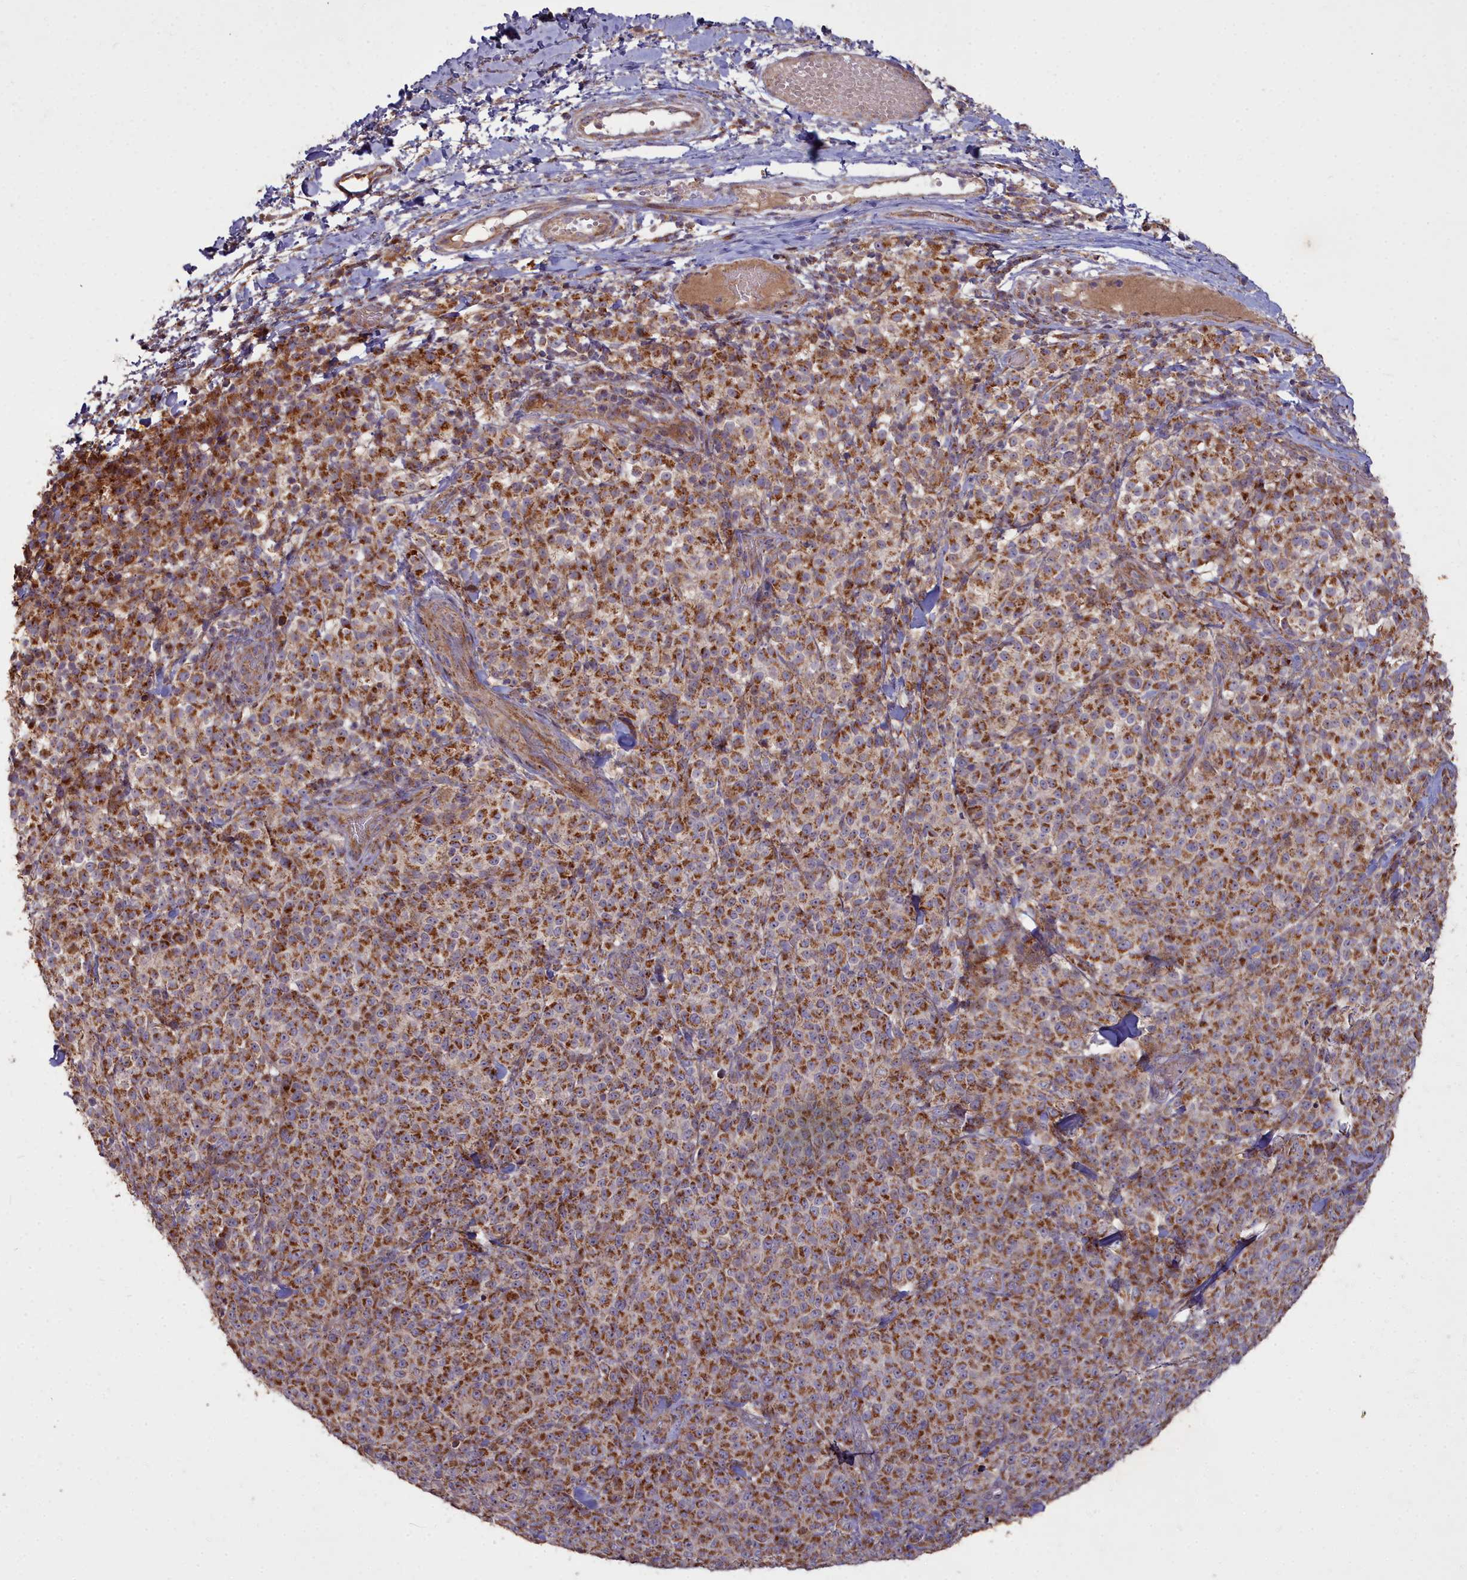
{"staining": {"intensity": "strong", "quantity": ">75%", "location": "cytoplasmic/membranous"}, "tissue": "melanoma", "cell_type": "Tumor cells", "image_type": "cancer", "snomed": [{"axis": "morphology", "description": "Normal tissue, NOS"}, {"axis": "morphology", "description": "Malignant melanoma, NOS"}, {"axis": "topography", "description": "Skin"}], "caption": "DAB (3,3'-diaminobenzidine) immunohistochemical staining of malignant melanoma reveals strong cytoplasmic/membranous protein positivity in about >75% of tumor cells.", "gene": "COX11", "patient": {"sex": "female", "age": 34}}